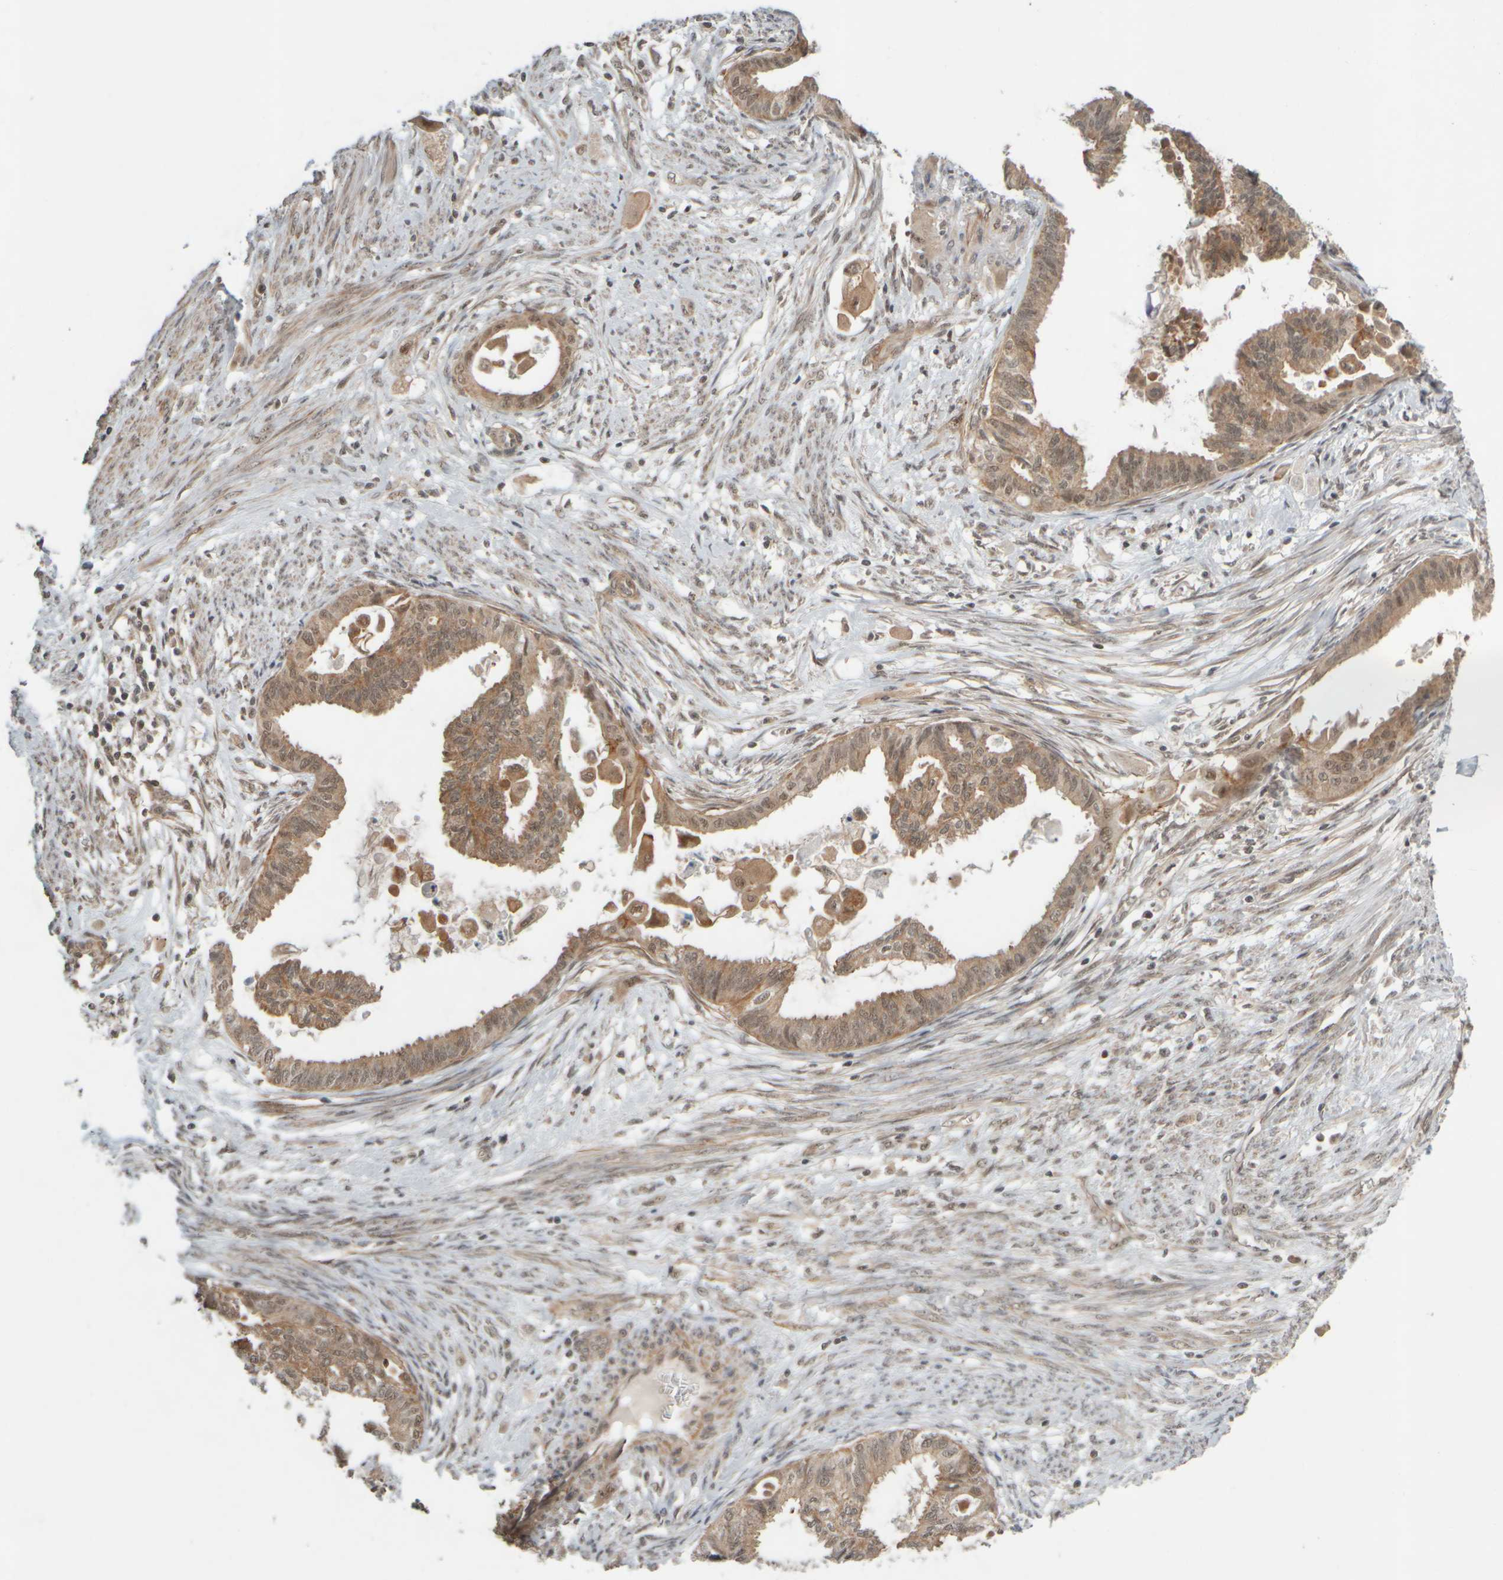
{"staining": {"intensity": "weak", "quantity": ">75%", "location": "cytoplasmic/membranous"}, "tissue": "cervical cancer", "cell_type": "Tumor cells", "image_type": "cancer", "snomed": [{"axis": "morphology", "description": "Normal tissue, NOS"}, {"axis": "morphology", "description": "Adenocarcinoma, NOS"}, {"axis": "topography", "description": "Cervix"}, {"axis": "topography", "description": "Endometrium"}], "caption": "DAB immunohistochemical staining of cervical cancer displays weak cytoplasmic/membranous protein expression in about >75% of tumor cells.", "gene": "SYNRG", "patient": {"sex": "female", "age": 86}}